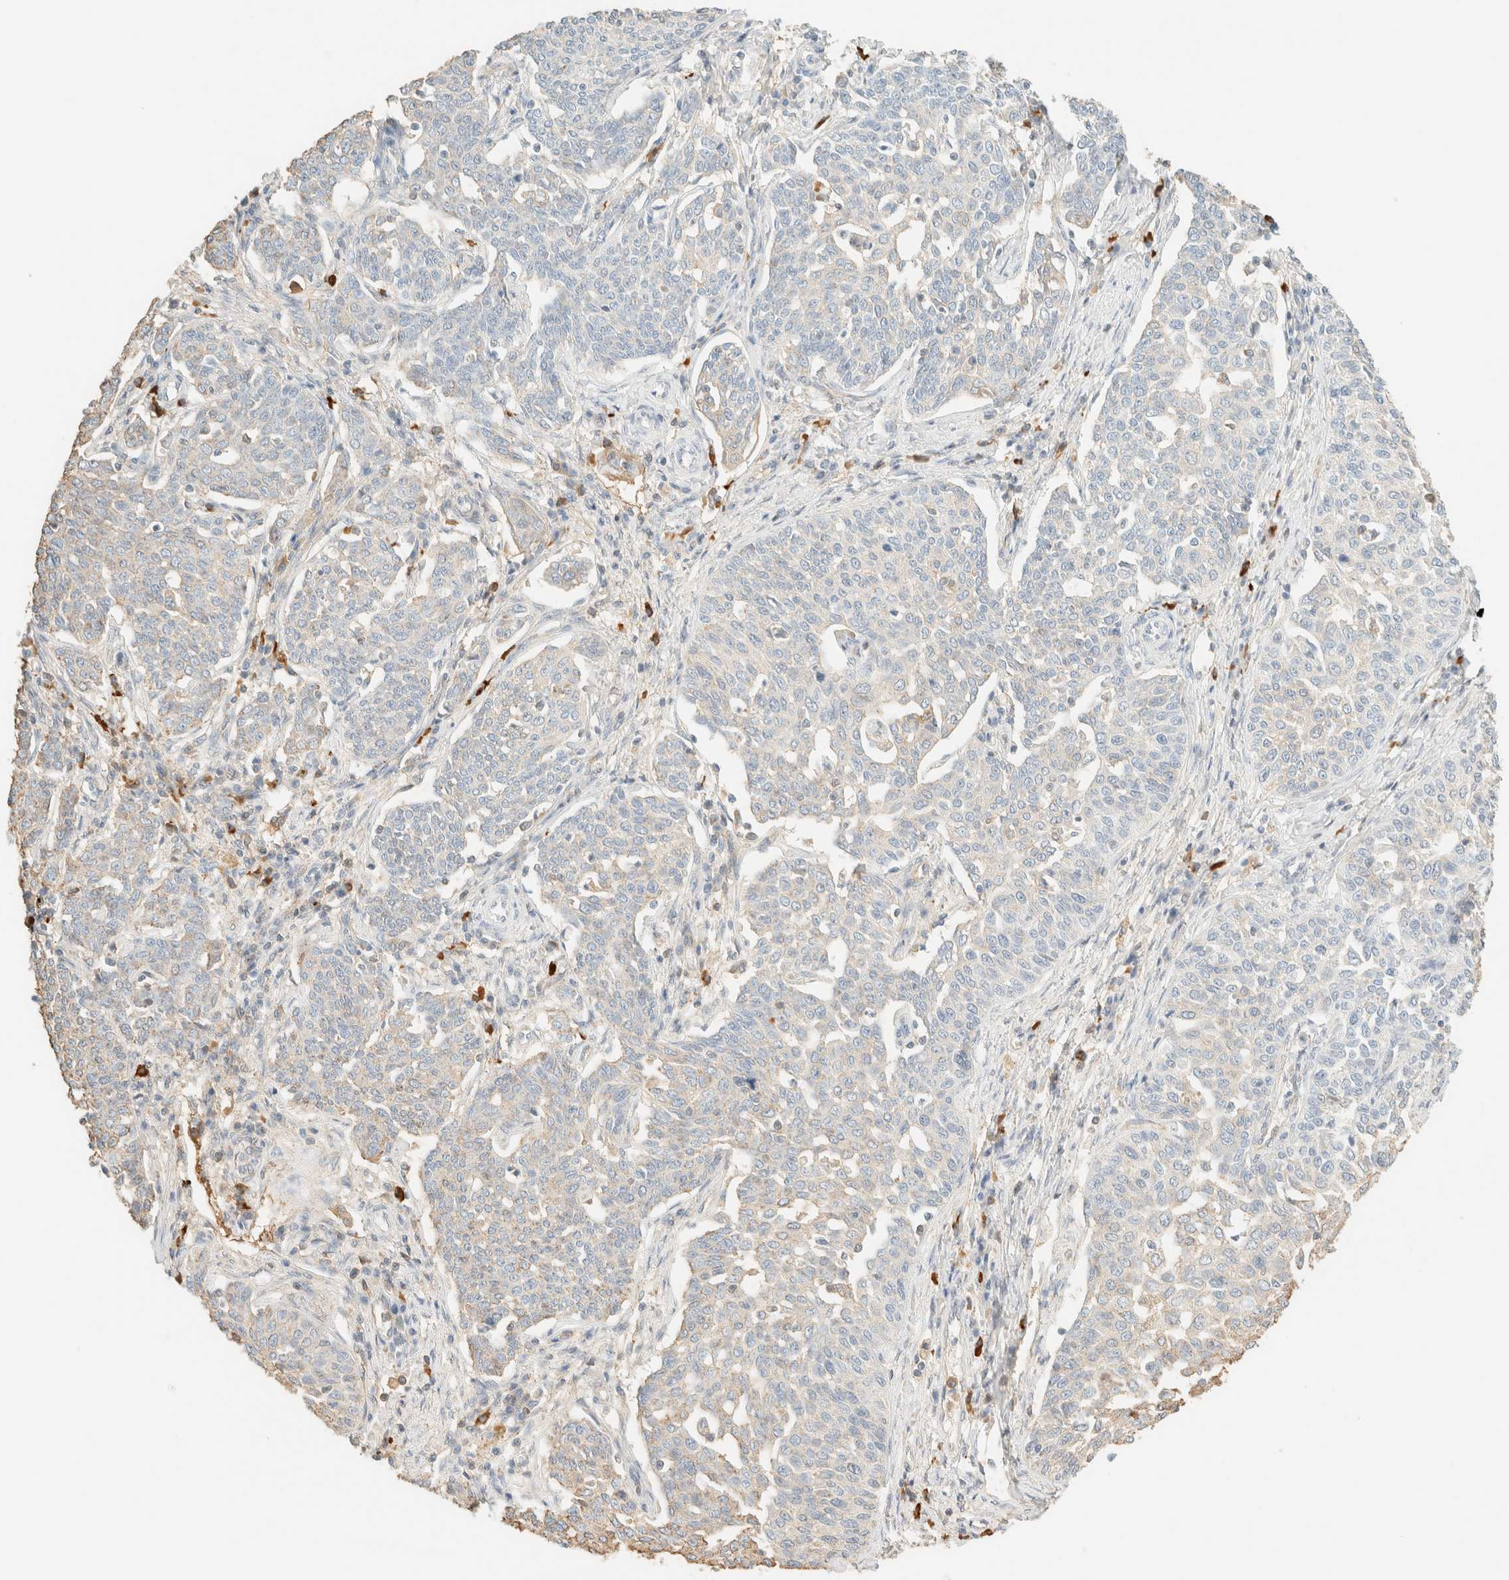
{"staining": {"intensity": "negative", "quantity": "none", "location": "none"}, "tissue": "cervical cancer", "cell_type": "Tumor cells", "image_type": "cancer", "snomed": [{"axis": "morphology", "description": "Squamous cell carcinoma, NOS"}, {"axis": "topography", "description": "Cervix"}], "caption": "High power microscopy histopathology image of an immunohistochemistry (IHC) image of cervical cancer (squamous cell carcinoma), revealing no significant positivity in tumor cells.", "gene": "FHOD1", "patient": {"sex": "female", "age": 34}}